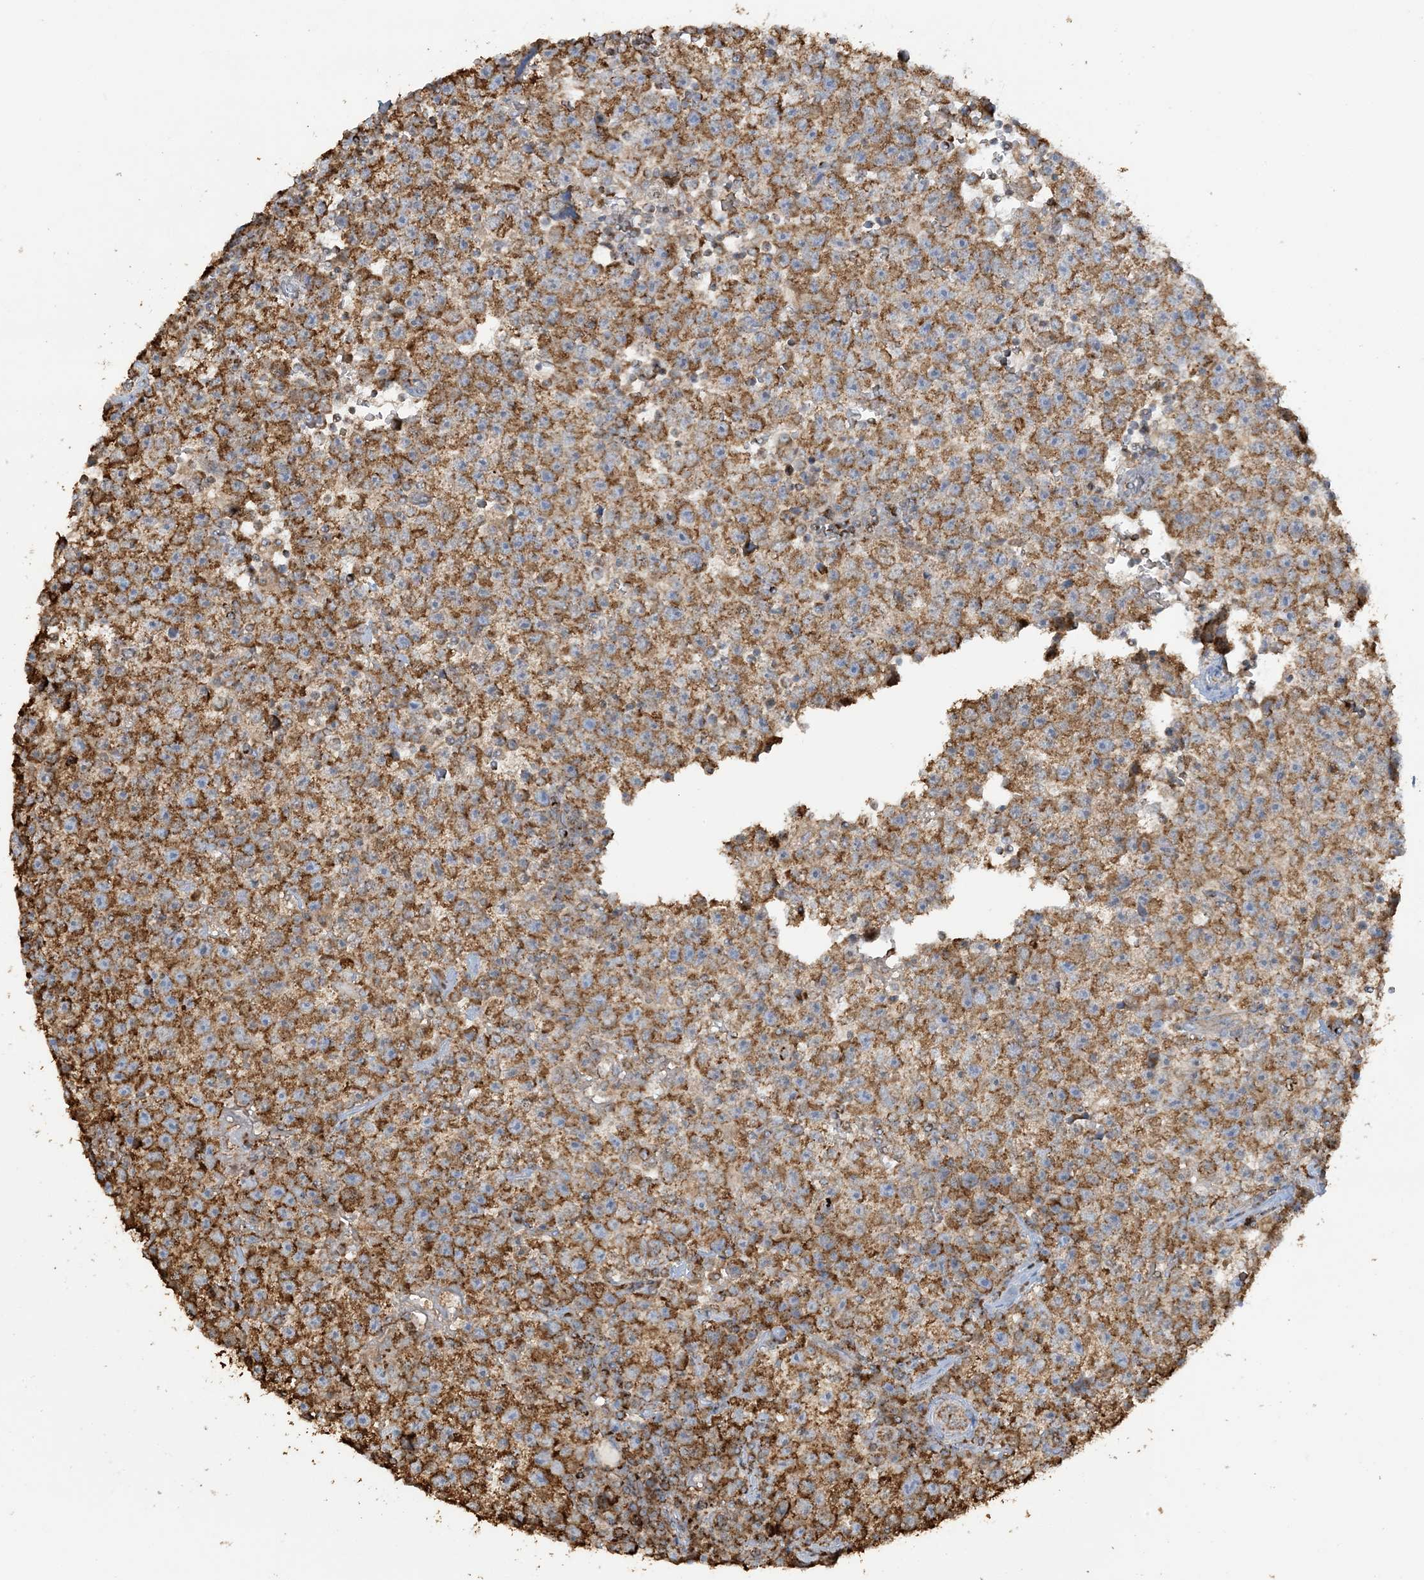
{"staining": {"intensity": "moderate", "quantity": ">75%", "location": "cytoplasmic/membranous"}, "tissue": "testis cancer", "cell_type": "Tumor cells", "image_type": "cancer", "snomed": [{"axis": "morphology", "description": "Seminoma, NOS"}, {"axis": "topography", "description": "Testis"}], "caption": "DAB immunohistochemical staining of testis cancer demonstrates moderate cytoplasmic/membranous protein staining in about >75% of tumor cells.", "gene": "AGA", "patient": {"sex": "male", "age": 22}}